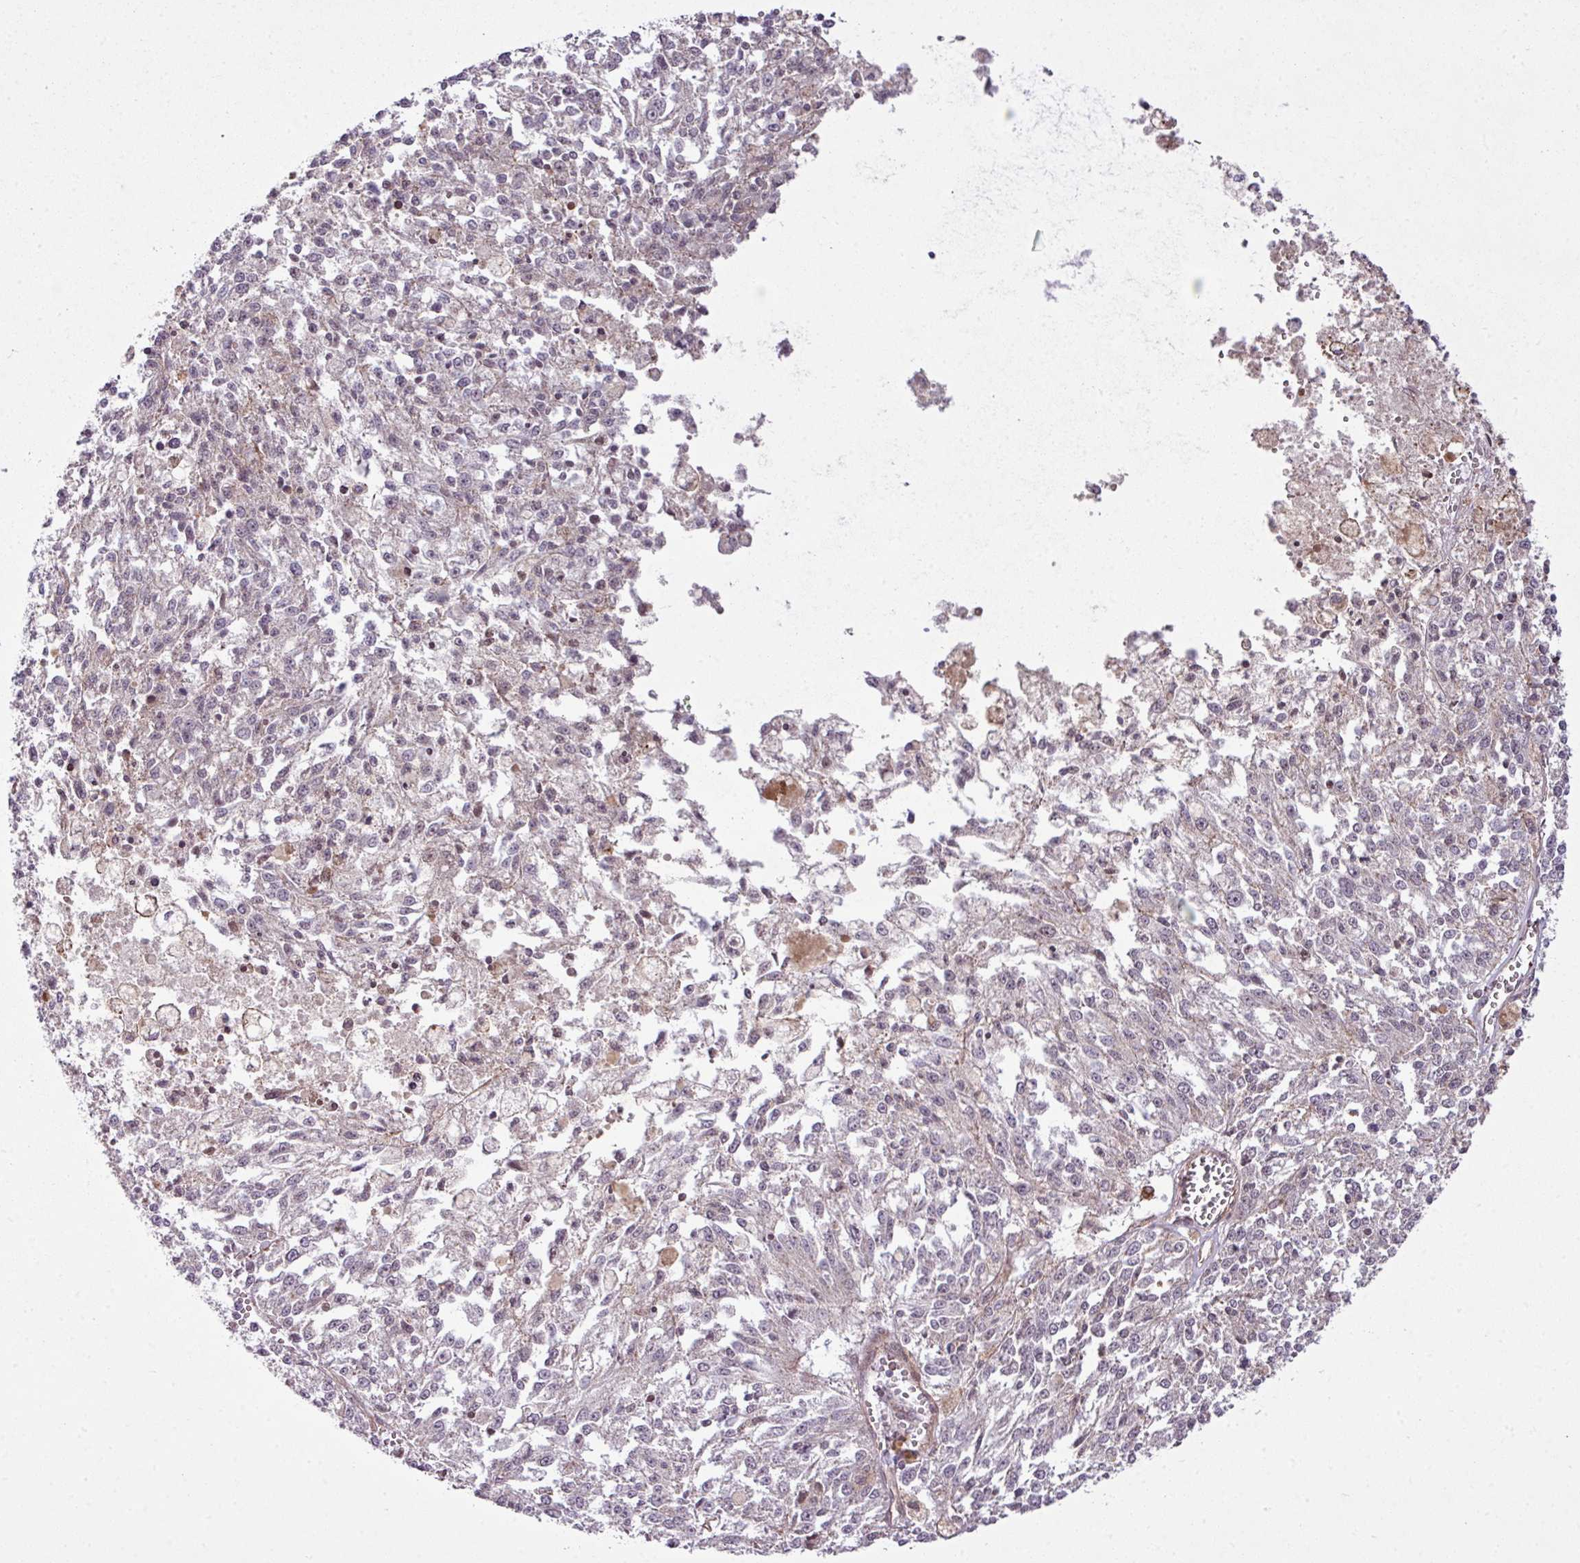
{"staining": {"intensity": "negative", "quantity": "none", "location": "none"}, "tissue": "melanoma", "cell_type": "Tumor cells", "image_type": "cancer", "snomed": [{"axis": "morphology", "description": "Malignant melanoma, NOS"}, {"axis": "topography", "description": "Skin"}], "caption": "Immunohistochemical staining of malignant melanoma reveals no significant staining in tumor cells.", "gene": "ZC2HC1C", "patient": {"sex": "female", "age": 64}}